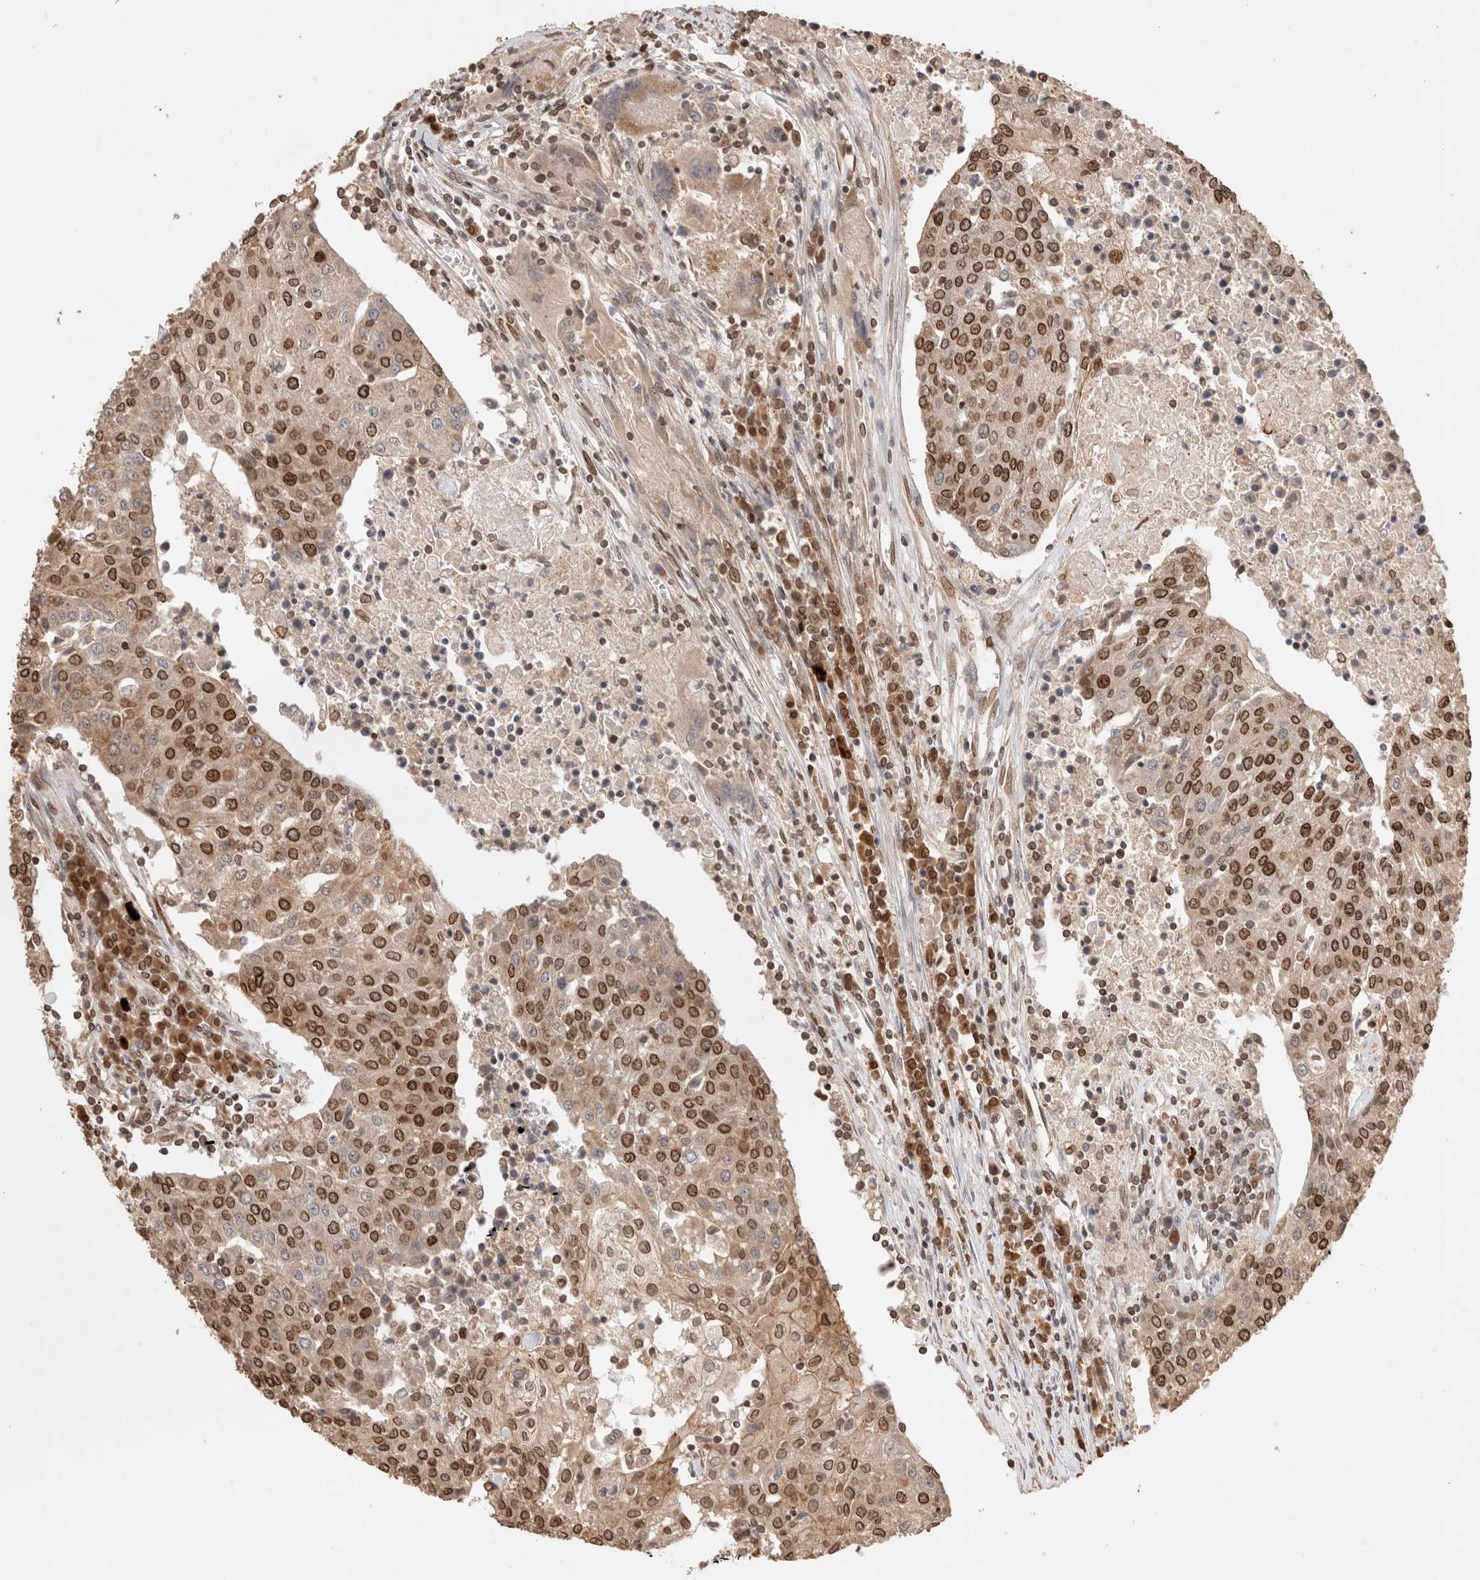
{"staining": {"intensity": "strong", "quantity": ">75%", "location": "cytoplasmic/membranous,nuclear"}, "tissue": "urothelial cancer", "cell_type": "Tumor cells", "image_type": "cancer", "snomed": [{"axis": "morphology", "description": "Urothelial carcinoma, High grade"}, {"axis": "topography", "description": "Urinary bladder"}], "caption": "Urothelial carcinoma (high-grade) stained with DAB (3,3'-diaminobenzidine) immunohistochemistry (IHC) displays high levels of strong cytoplasmic/membranous and nuclear staining in approximately >75% of tumor cells.", "gene": "TPR", "patient": {"sex": "female", "age": 85}}